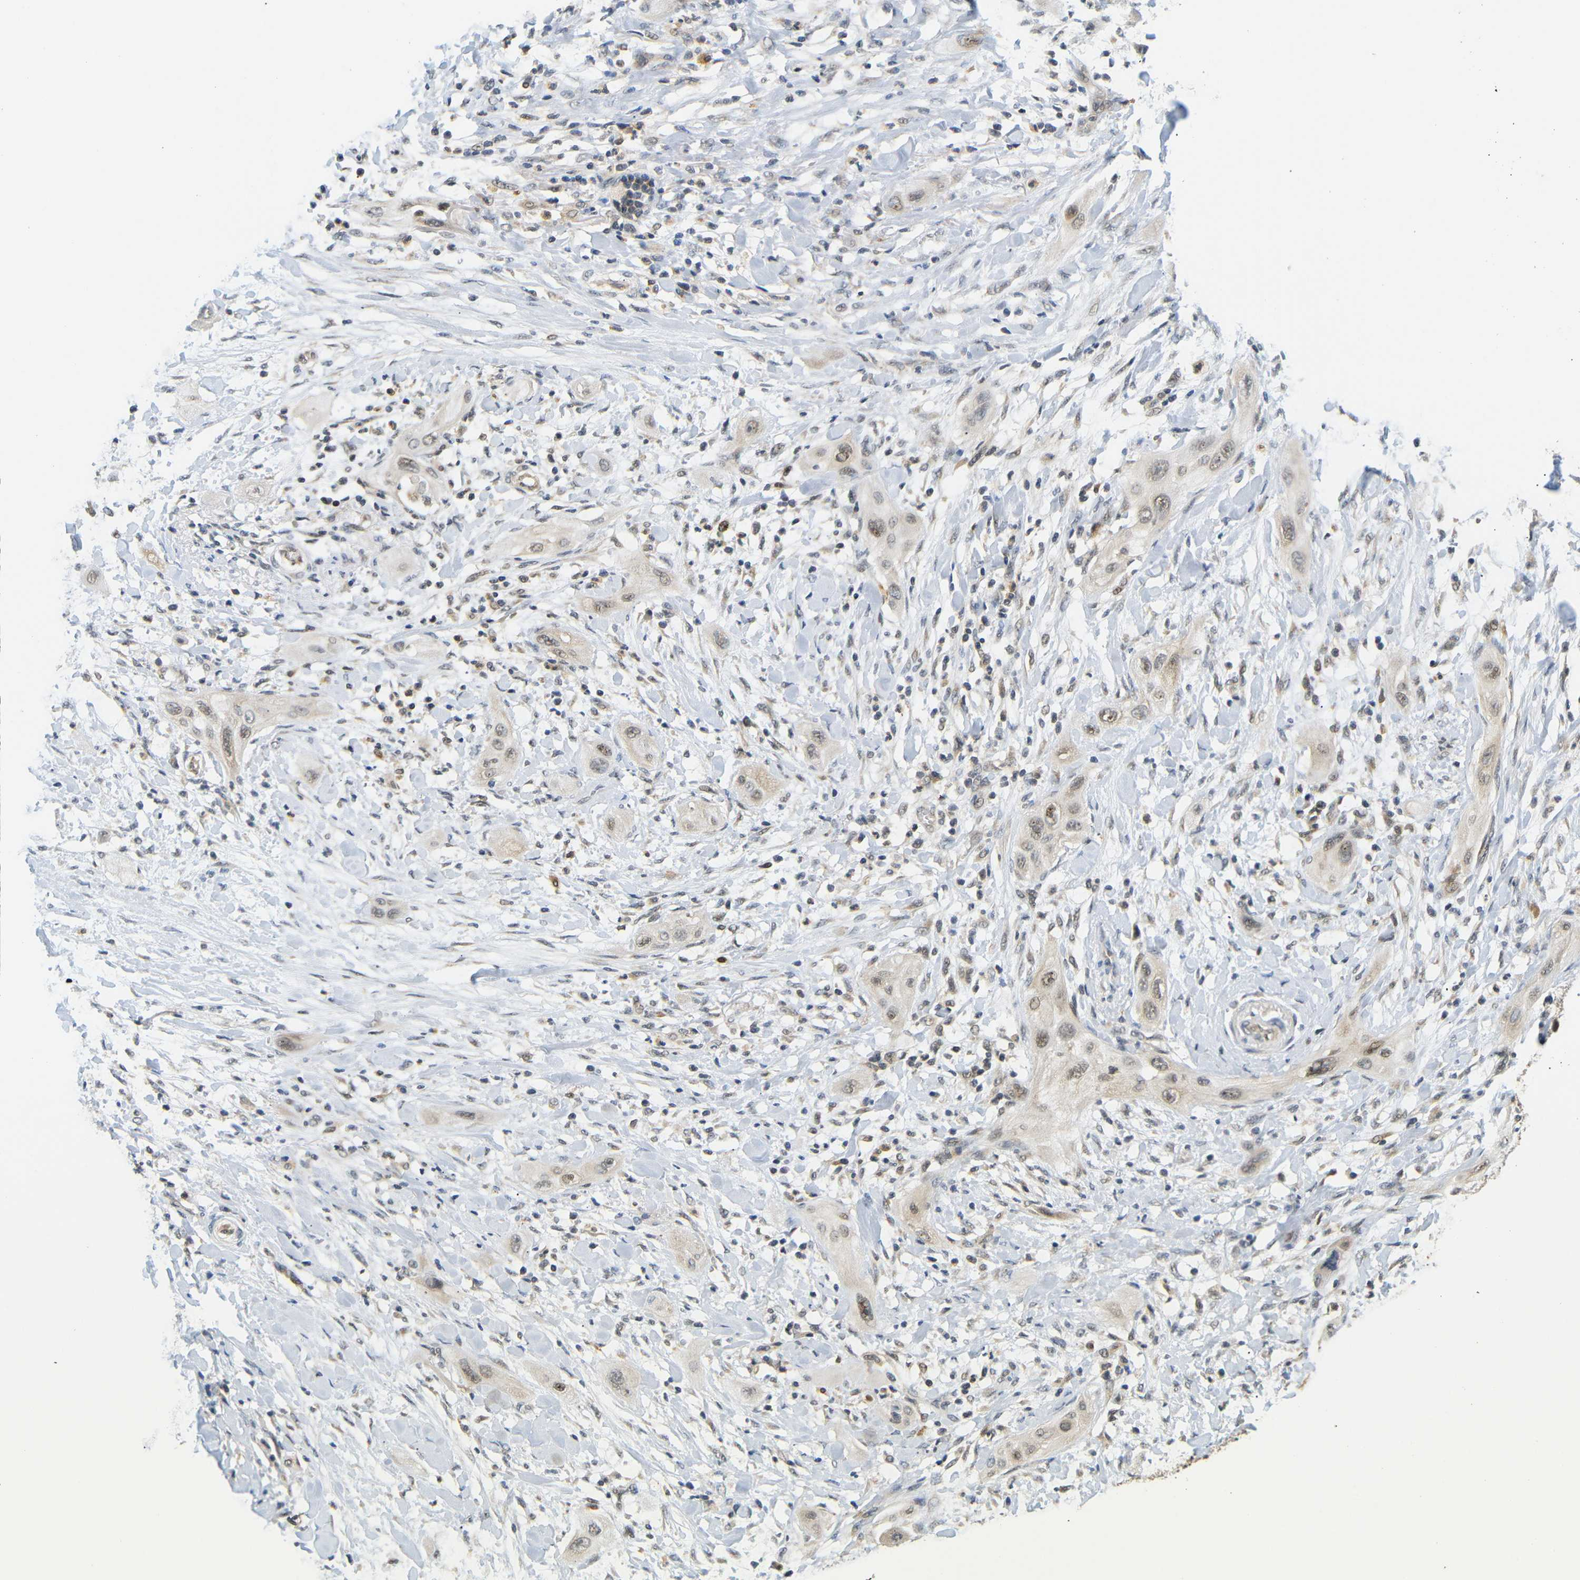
{"staining": {"intensity": "weak", "quantity": ">75%", "location": "cytoplasmic/membranous,nuclear"}, "tissue": "lung cancer", "cell_type": "Tumor cells", "image_type": "cancer", "snomed": [{"axis": "morphology", "description": "Squamous cell carcinoma, NOS"}, {"axis": "topography", "description": "Lung"}], "caption": "Immunohistochemistry (IHC) (DAB (3,3'-diaminobenzidine)) staining of lung cancer displays weak cytoplasmic/membranous and nuclear protein positivity in about >75% of tumor cells. (brown staining indicates protein expression, while blue staining denotes nuclei).", "gene": "GJA5", "patient": {"sex": "female", "age": 47}}